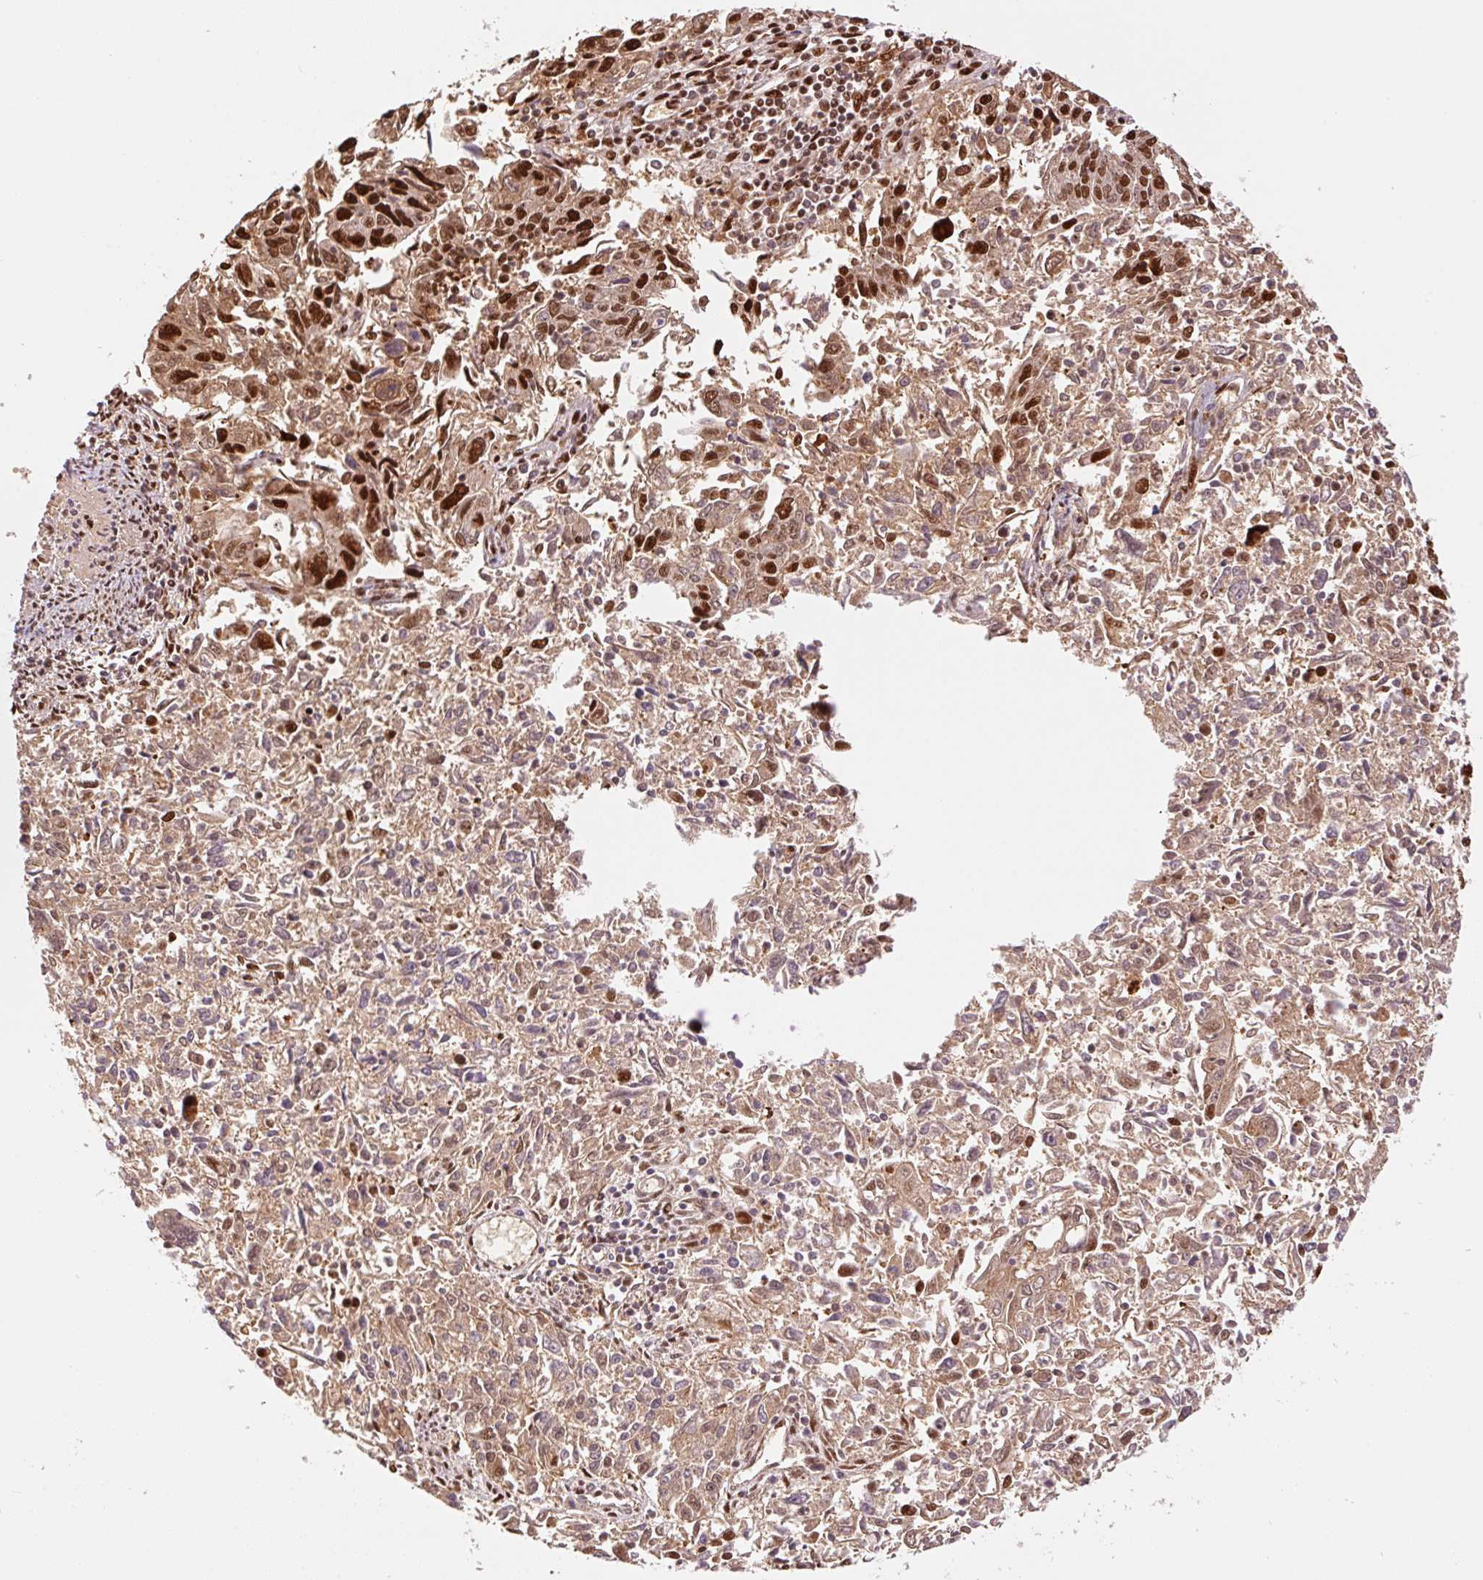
{"staining": {"intensity": "strong", "quantity": ">75%", "location": "cytoplasmic/membranous,nuclear"}, "tissue": "endometrial cancer", "cell_type": "Tumor cells", "image_type": "cancer", "snomed": [{"axis": "morphology", "description": "Adenocarcinoma, NOS"}, {"axis": "topography", "description": "Endometrium"}], "caption": "Endometrial adenocarcinoma stained with DAB immunohistochemistry demonstrates high levels of strong cytoplasmic/membranous and nuclear staining in approximately >75% of tumor cells. (DAB IHC, brown staining for protein, blue staining for nuclei).", "gene": "GPR139", "patient": {"sex": "female", "age": 42}}